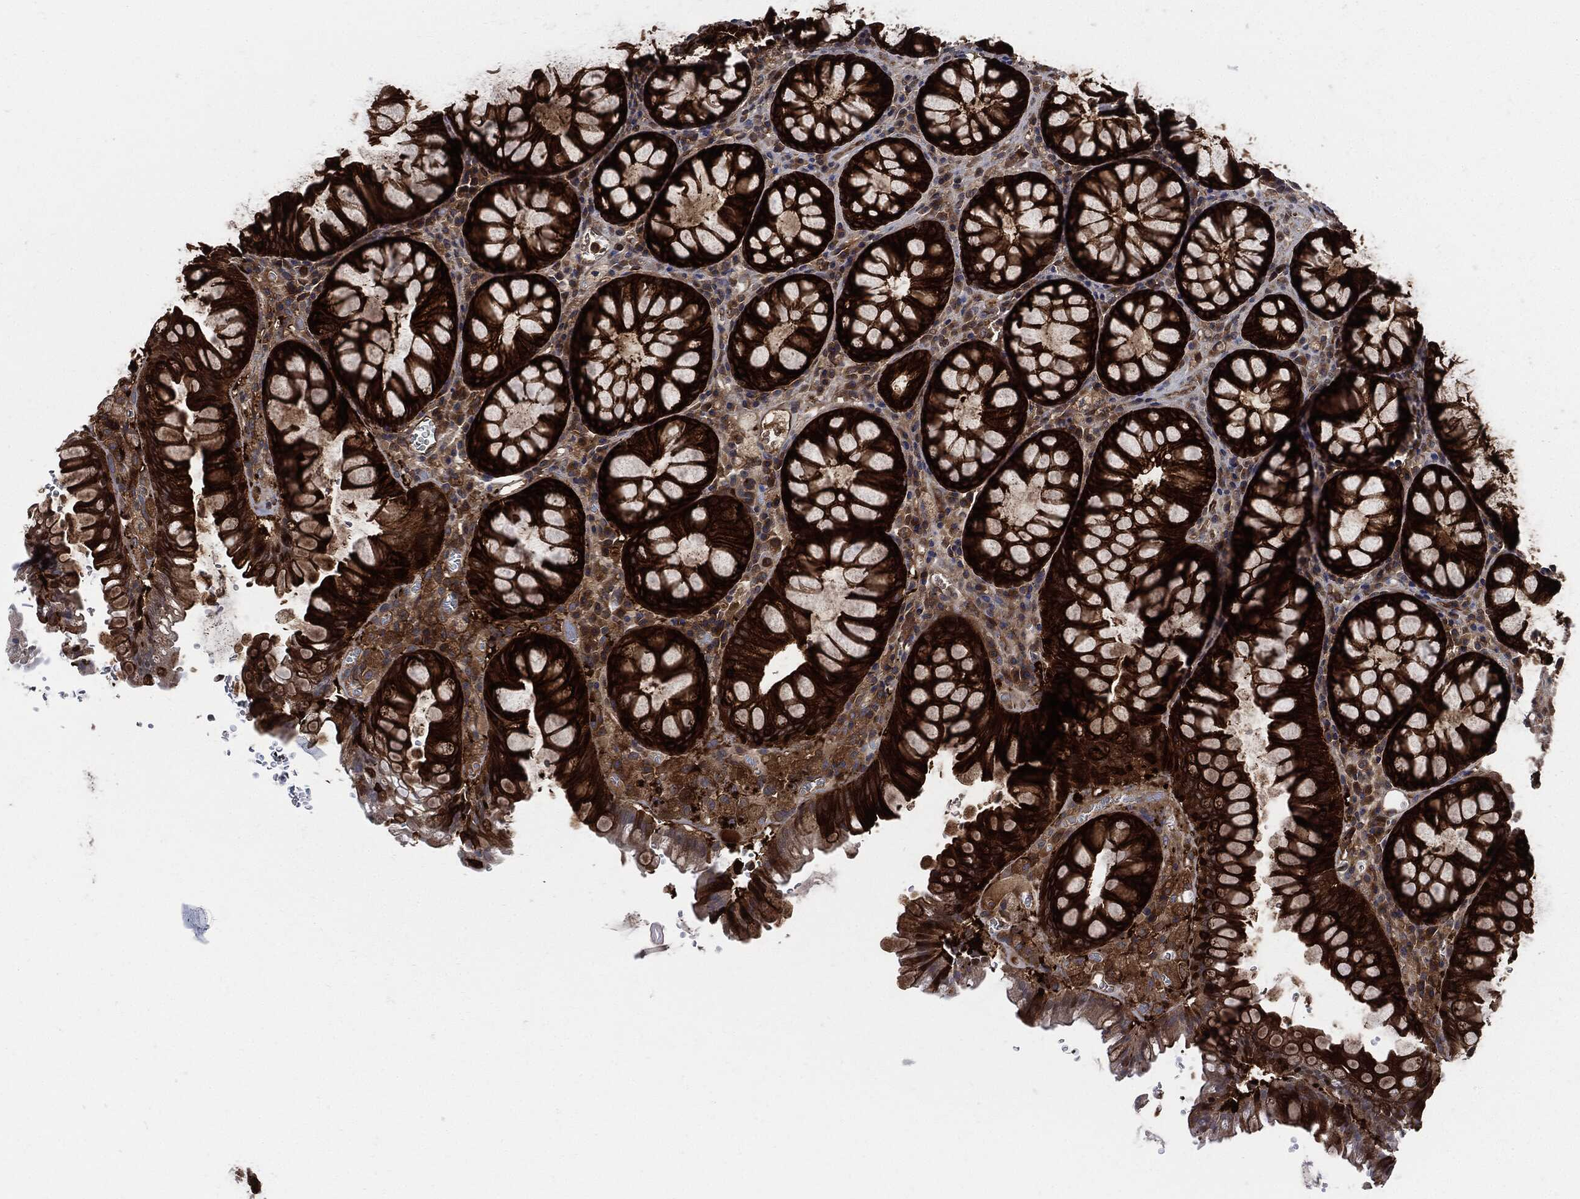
{"staining": {"intensity": "strong", "quantity": ">75%", "location": "cytoplasmic/membranous"}, "tissue": "rectum", "cell_type": "Glandular cells", "image_type": "normal", "snomed": [{"axis": "morphology", "description": "Normal tissue, NOS"}, {"axis": "topography", "description": "Rectum"}], "caption": "A high-resolution histopathology image shows immunohistochemistry (IHC) staining of normal rectum, which demonstrates strong cytoplasmic/membranous staining in about >75% of glandular cells. Using DAB (3,3'-diaminobenzidine) (brown) and hematoxylin (blue) stains, captured at high magnification using brightfield microscopy.", "gene": "XPNPEP1", "patient": {"sex": "female", "age": 68}}